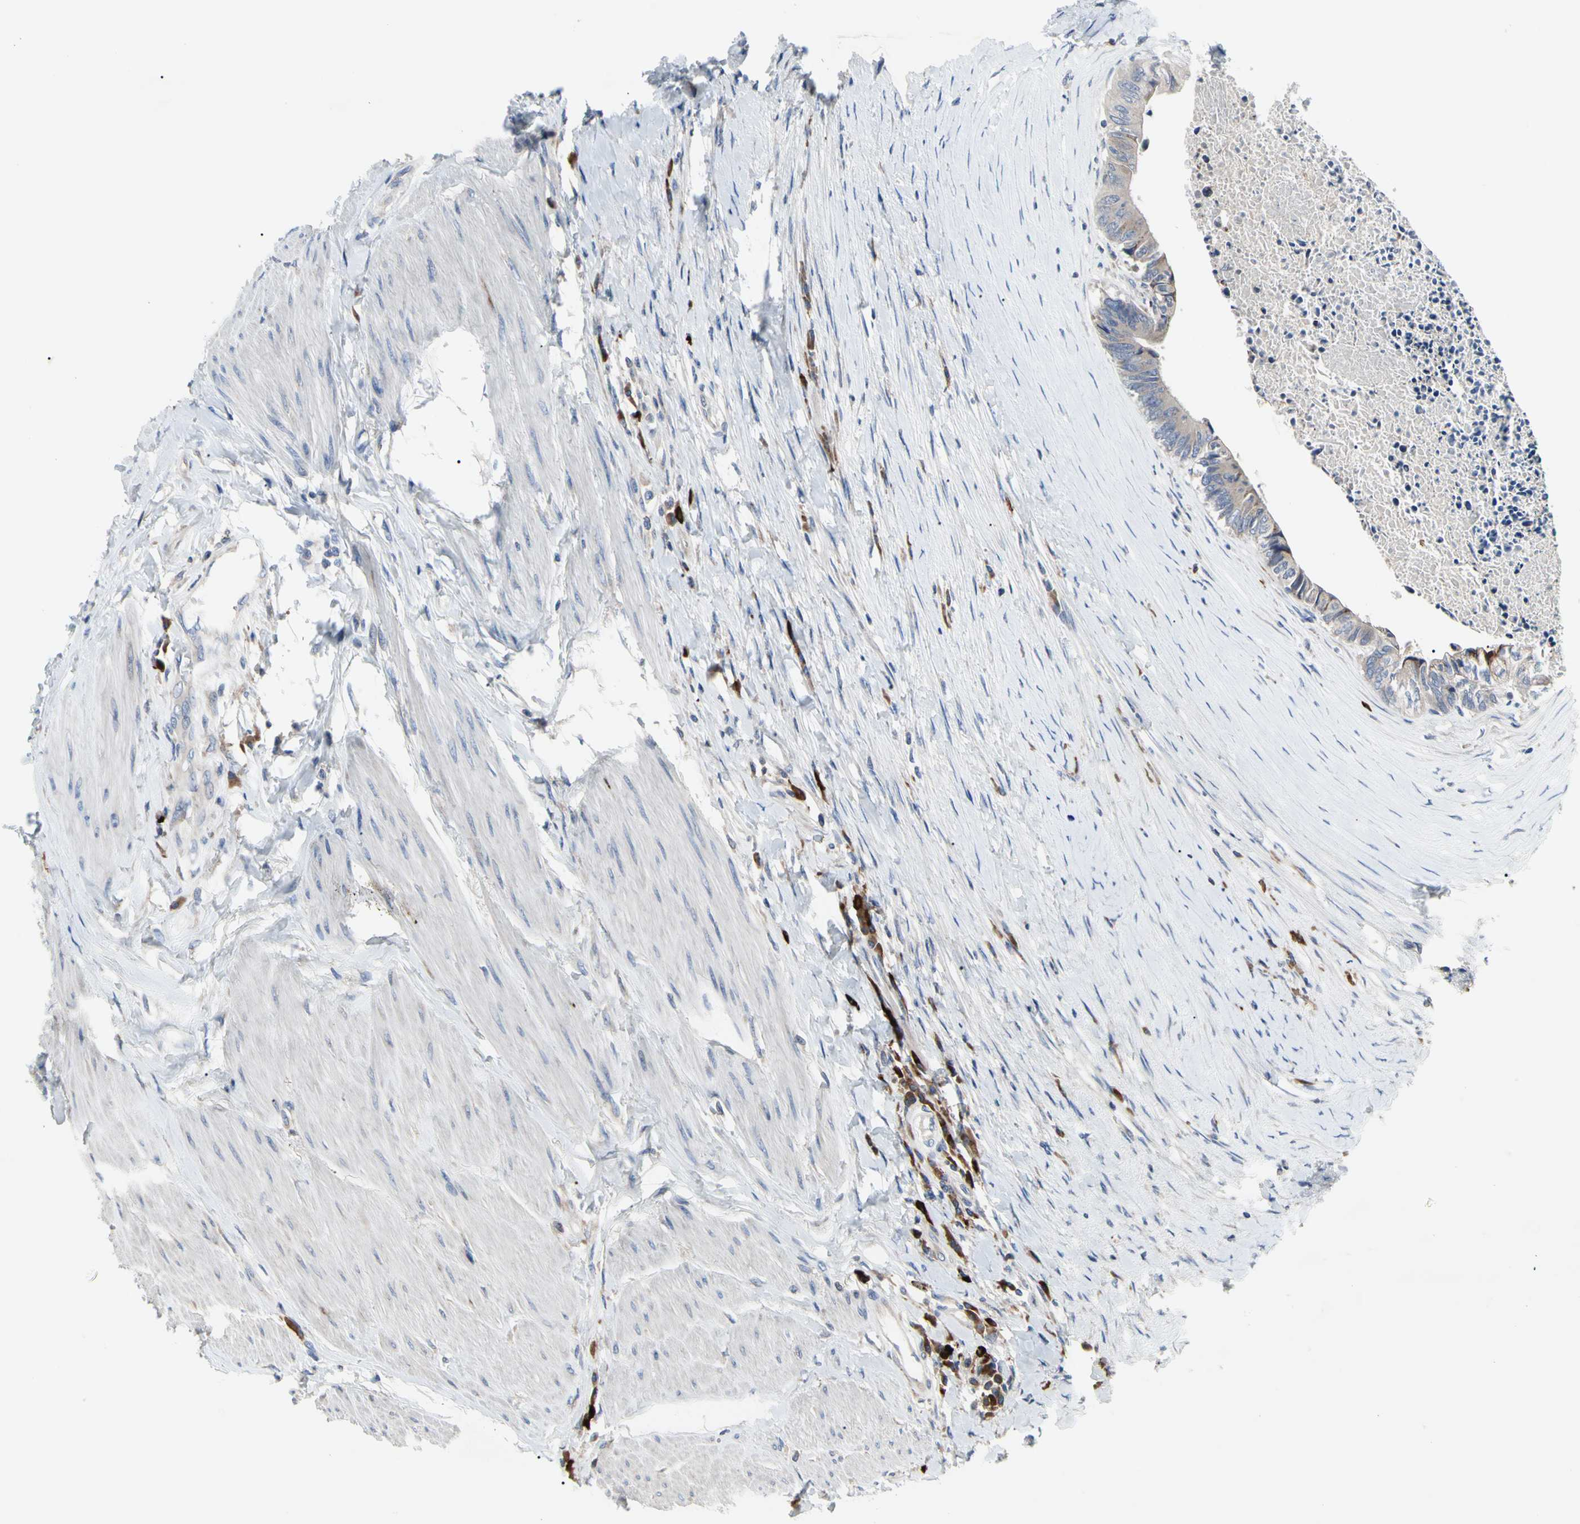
{"staining": {"intensity": "negative", "quantity": "none", "location": "none"}, "tissue": "colorectal cancer", "cell_type": "Tumor cells", "image_type": "cancer", "snomed": [{"axis": "morphology", "description": "Adenocarcinoma, NOS"}, {"axis": "topography", "description": "Rectum"}], "caption": "A micrograph of colorectal cancer stained for a protein shows no brown staining in tumor cells. (DAB IHC with hematoxylin counter stain).", "gene": "MMEL1", "patient": {"sex": "male", "age": 63}}